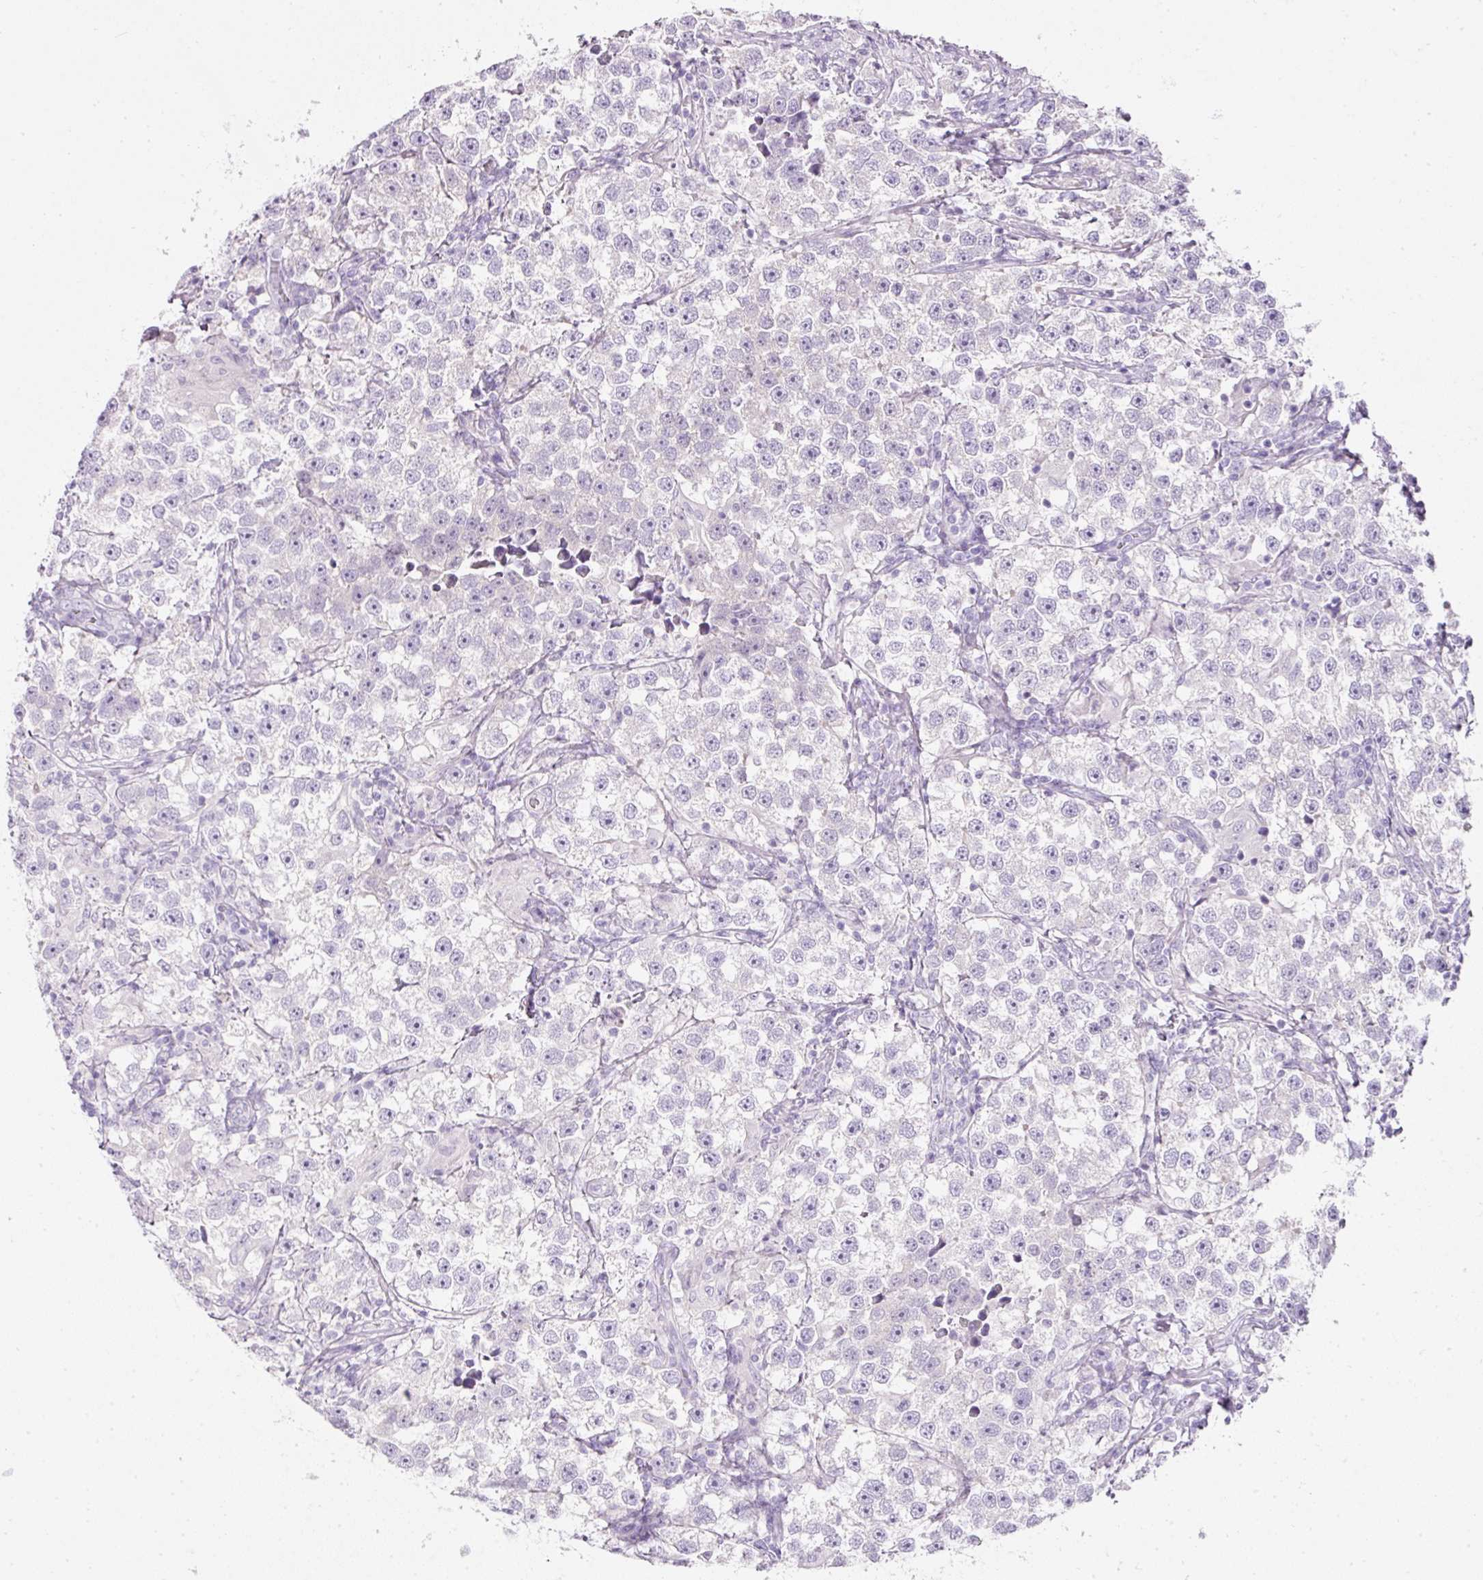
{"staining": {"intensity": "negative", "quantity": "none", "location": "none"}, "tissue": "testis cancer", "cell_type": "Tumor cells", "image_type": "cancer", "snomed": [{"axis": "morphology", "description": "Seminoma, NOS"}, {"axis": "topography", "description": "Testis"}], "caption": "High magnification brightfield microscopy of testis cancer stained with DAB (brown) and counterstained with hematoxylin (blue): tumor cells show no significant staining.", "gene": "SLC2A2", "patient": {"sex": "male", "age": 46}}